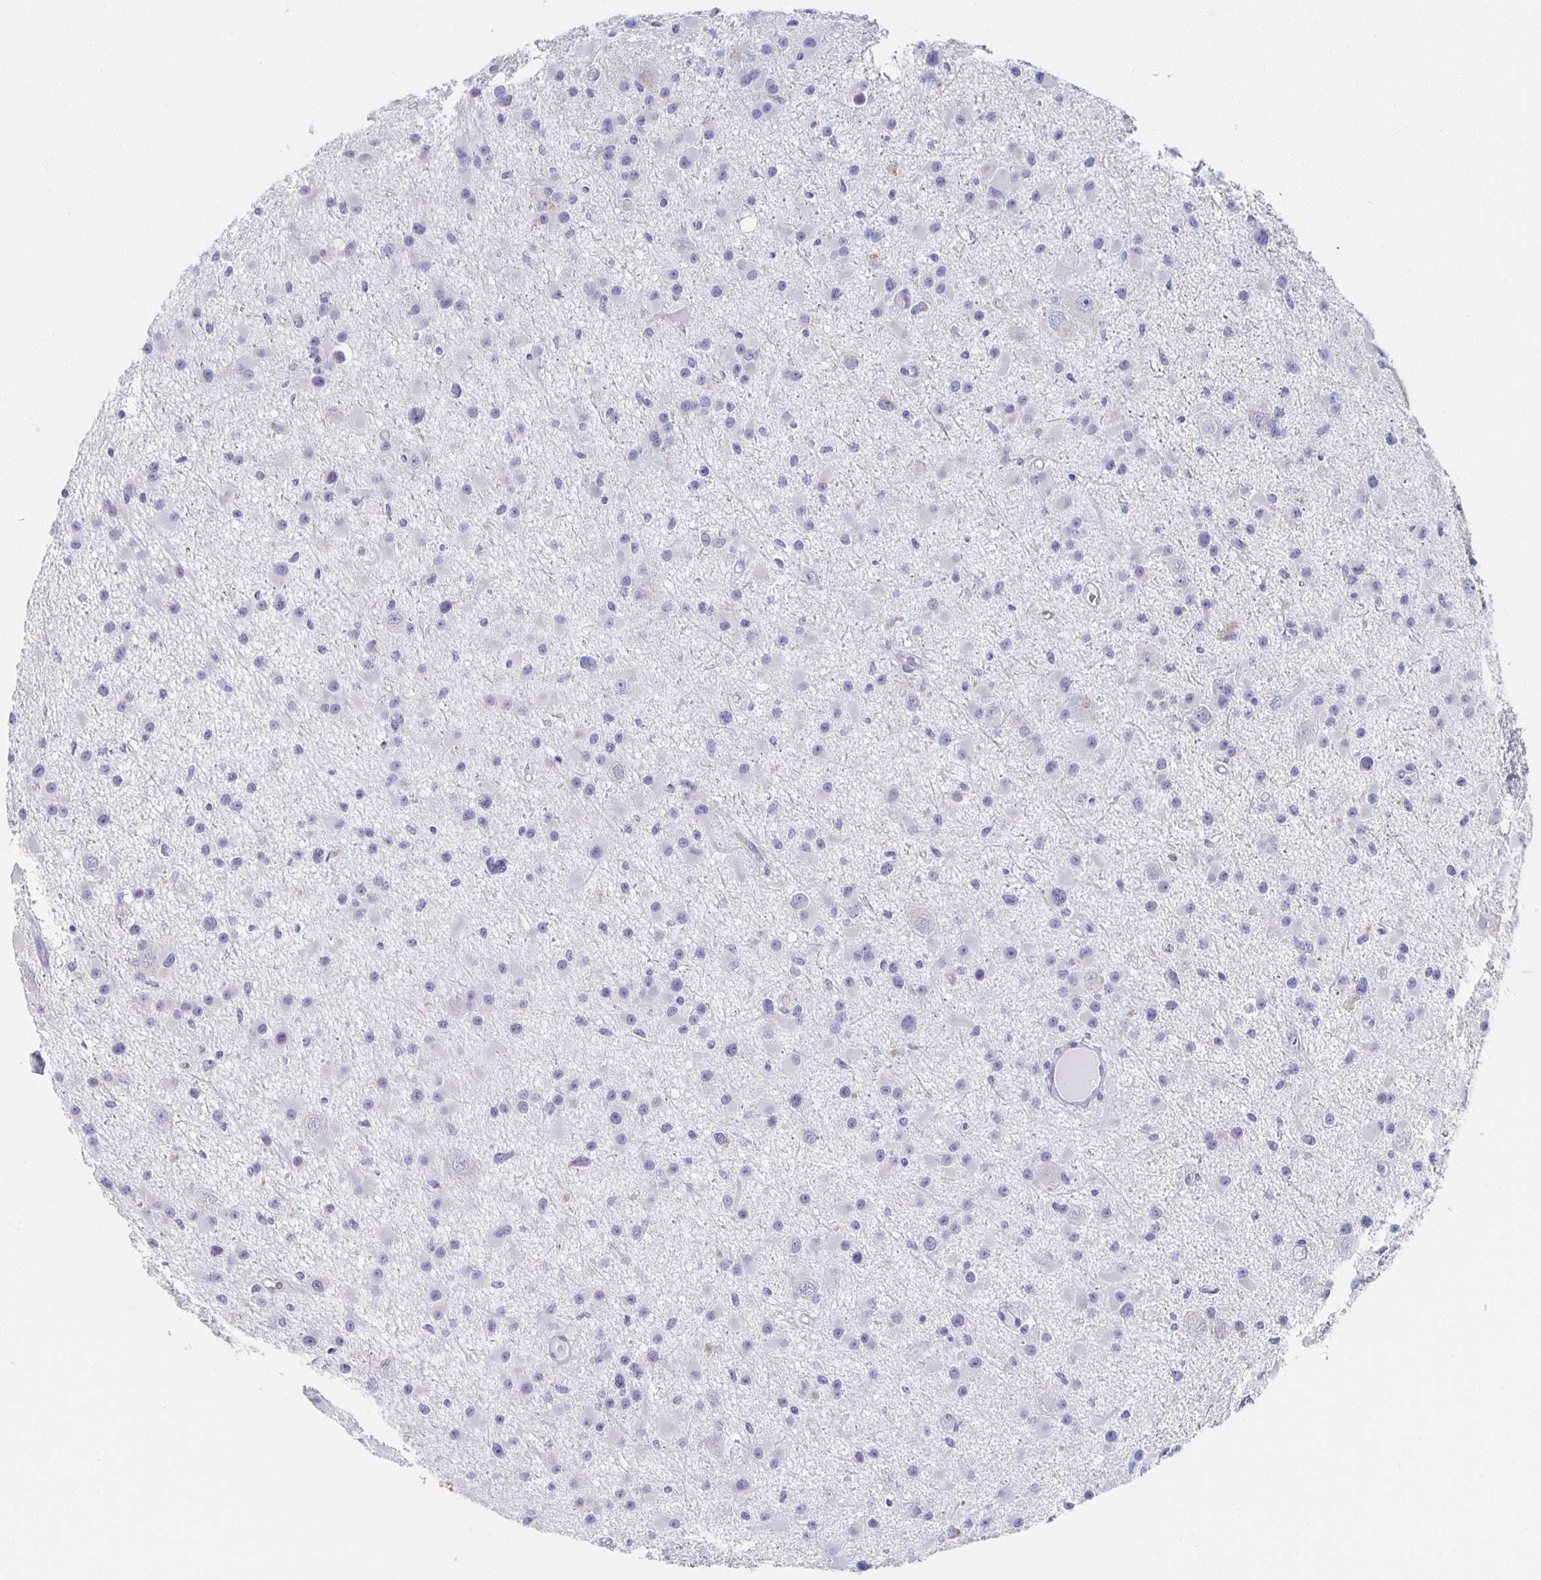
{"staining": {"intensity": "negative", "quantity": "none", "location": "none"}, "tissue": "glioma", "cell_type": "Tumor cells", "image_type": "cancer", "snomed": [{"axis": "morphology", "description": "Glioma, malignant, High grade"}, {"axis": "topography", "description": "Brain"}], "caption": "This photomicrograph is of glioma stained with immunohistochemistry (IHC) to label a protein in brown with the nuclei are counter-stained blue. There is no staining in tumor cells.", "gene": "TEX44", "patient": {"sex": "male", "age": 54}}